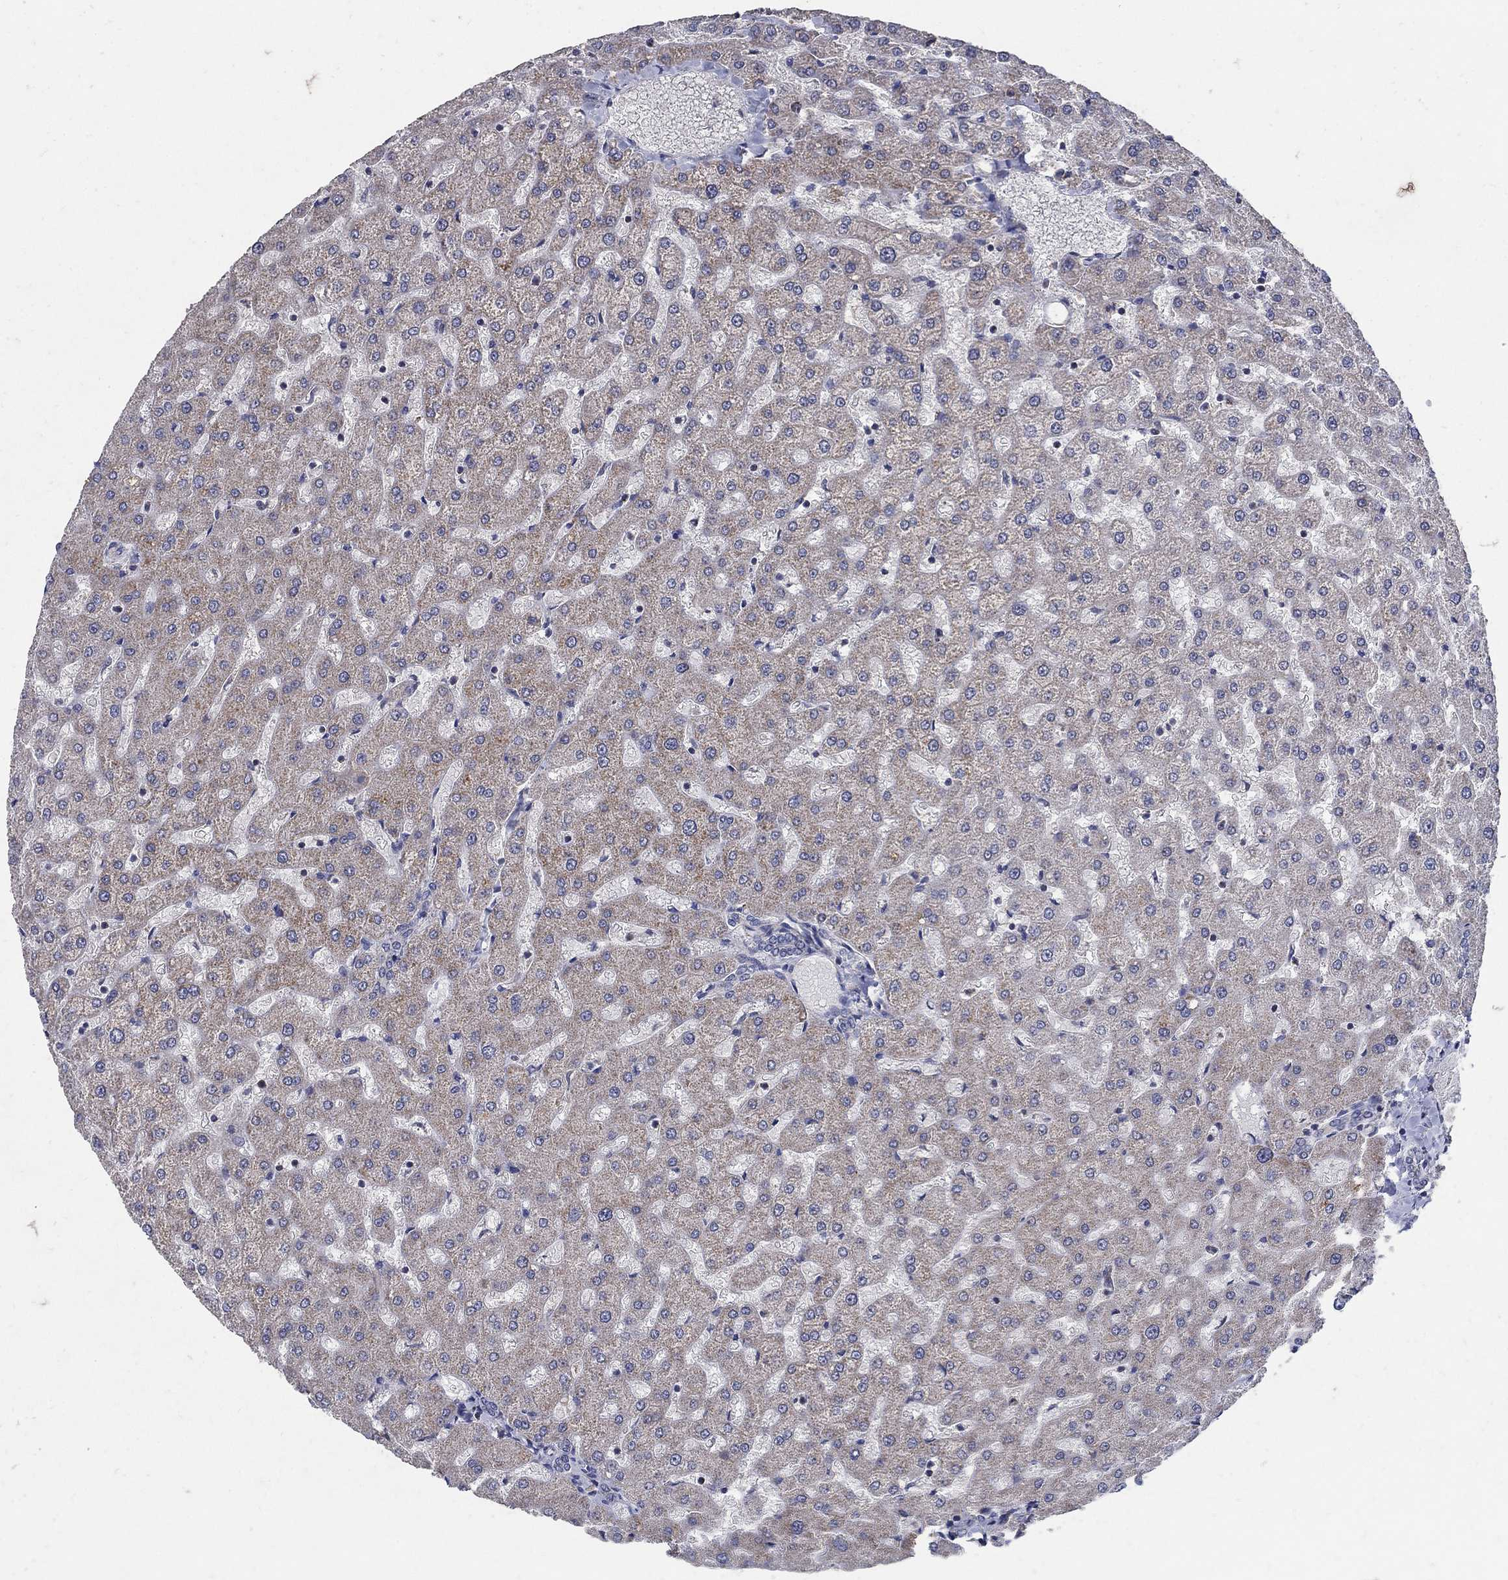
{"staining": {"intensity": "negative", "quantity": "none", "location": "none"}, "tissue": "liver", "cell_type": "Cholangiocytes", "image_type": "normal", "snomed": [{"axis": "morphology", "description": "Normal tissue, NOS"}, {"axis": "topography", "description": "Liver"}], "caption": "An immunohistochemistry (IHC) photomicrograph of unremarkable liver is shown. There is no staining in cholangiocytes of liver.", "gene": "HMX2", "patient": {"sex": "female", "age": 50}}